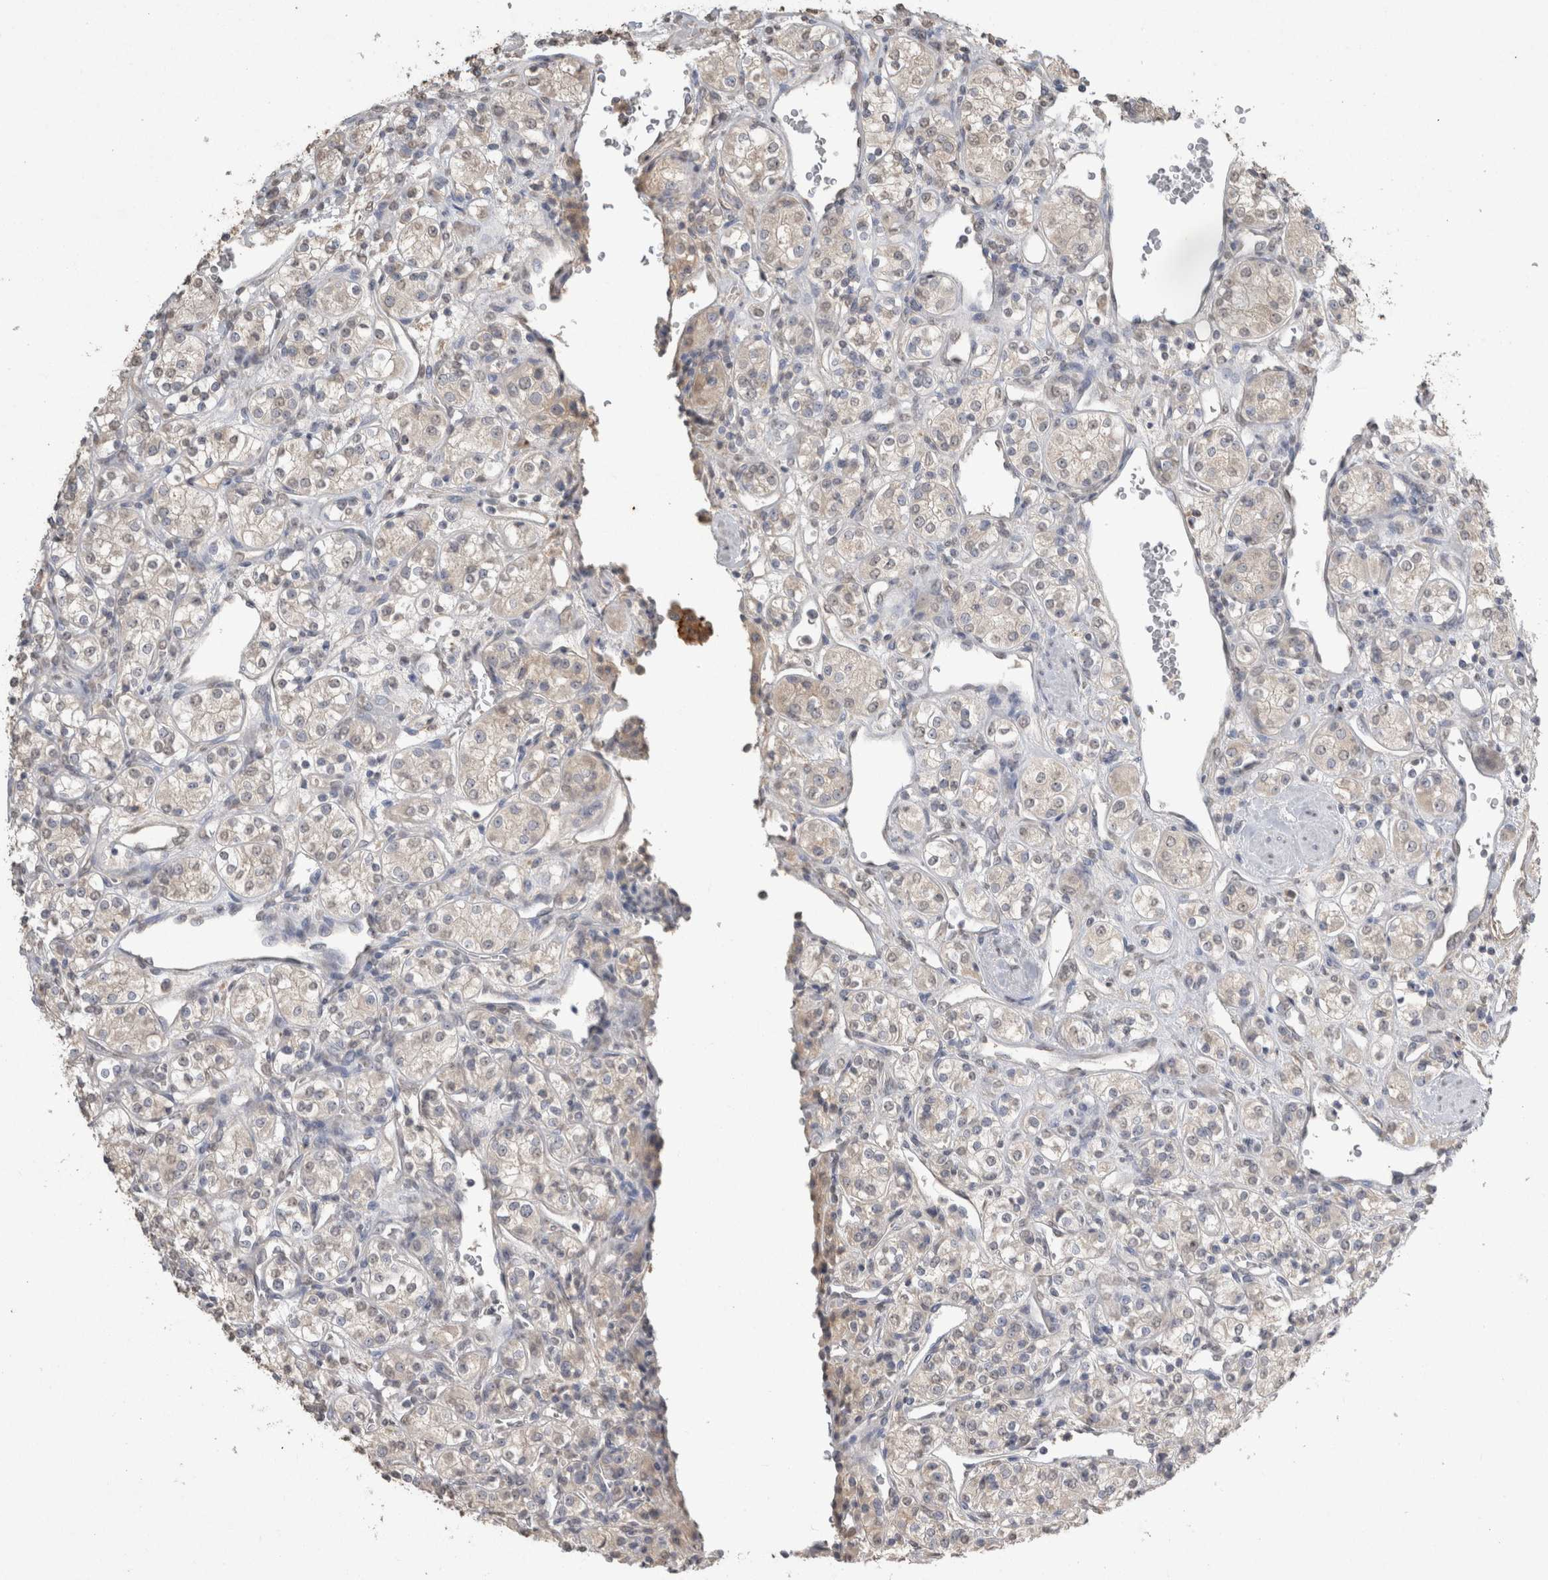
{"staining": {"intensity": "weak", "quantity": "<25%", "location": "cytoplasmic/membranous"}, "tissue": "renal cancer", "cell_type": "Tumor cells", "image_type": "cancer", "snomed": [{"axis": "morphology", "description": "Adenocarcinoma, NOS"}, {"axis": "topography", "description": "Kidney"}], "caption": "This is a image of IHC staining of renal cancer, which shows no positivity in tumor cells.", "gene": "NAALADL2", "patient": {"sex": "male", "age": 77}}